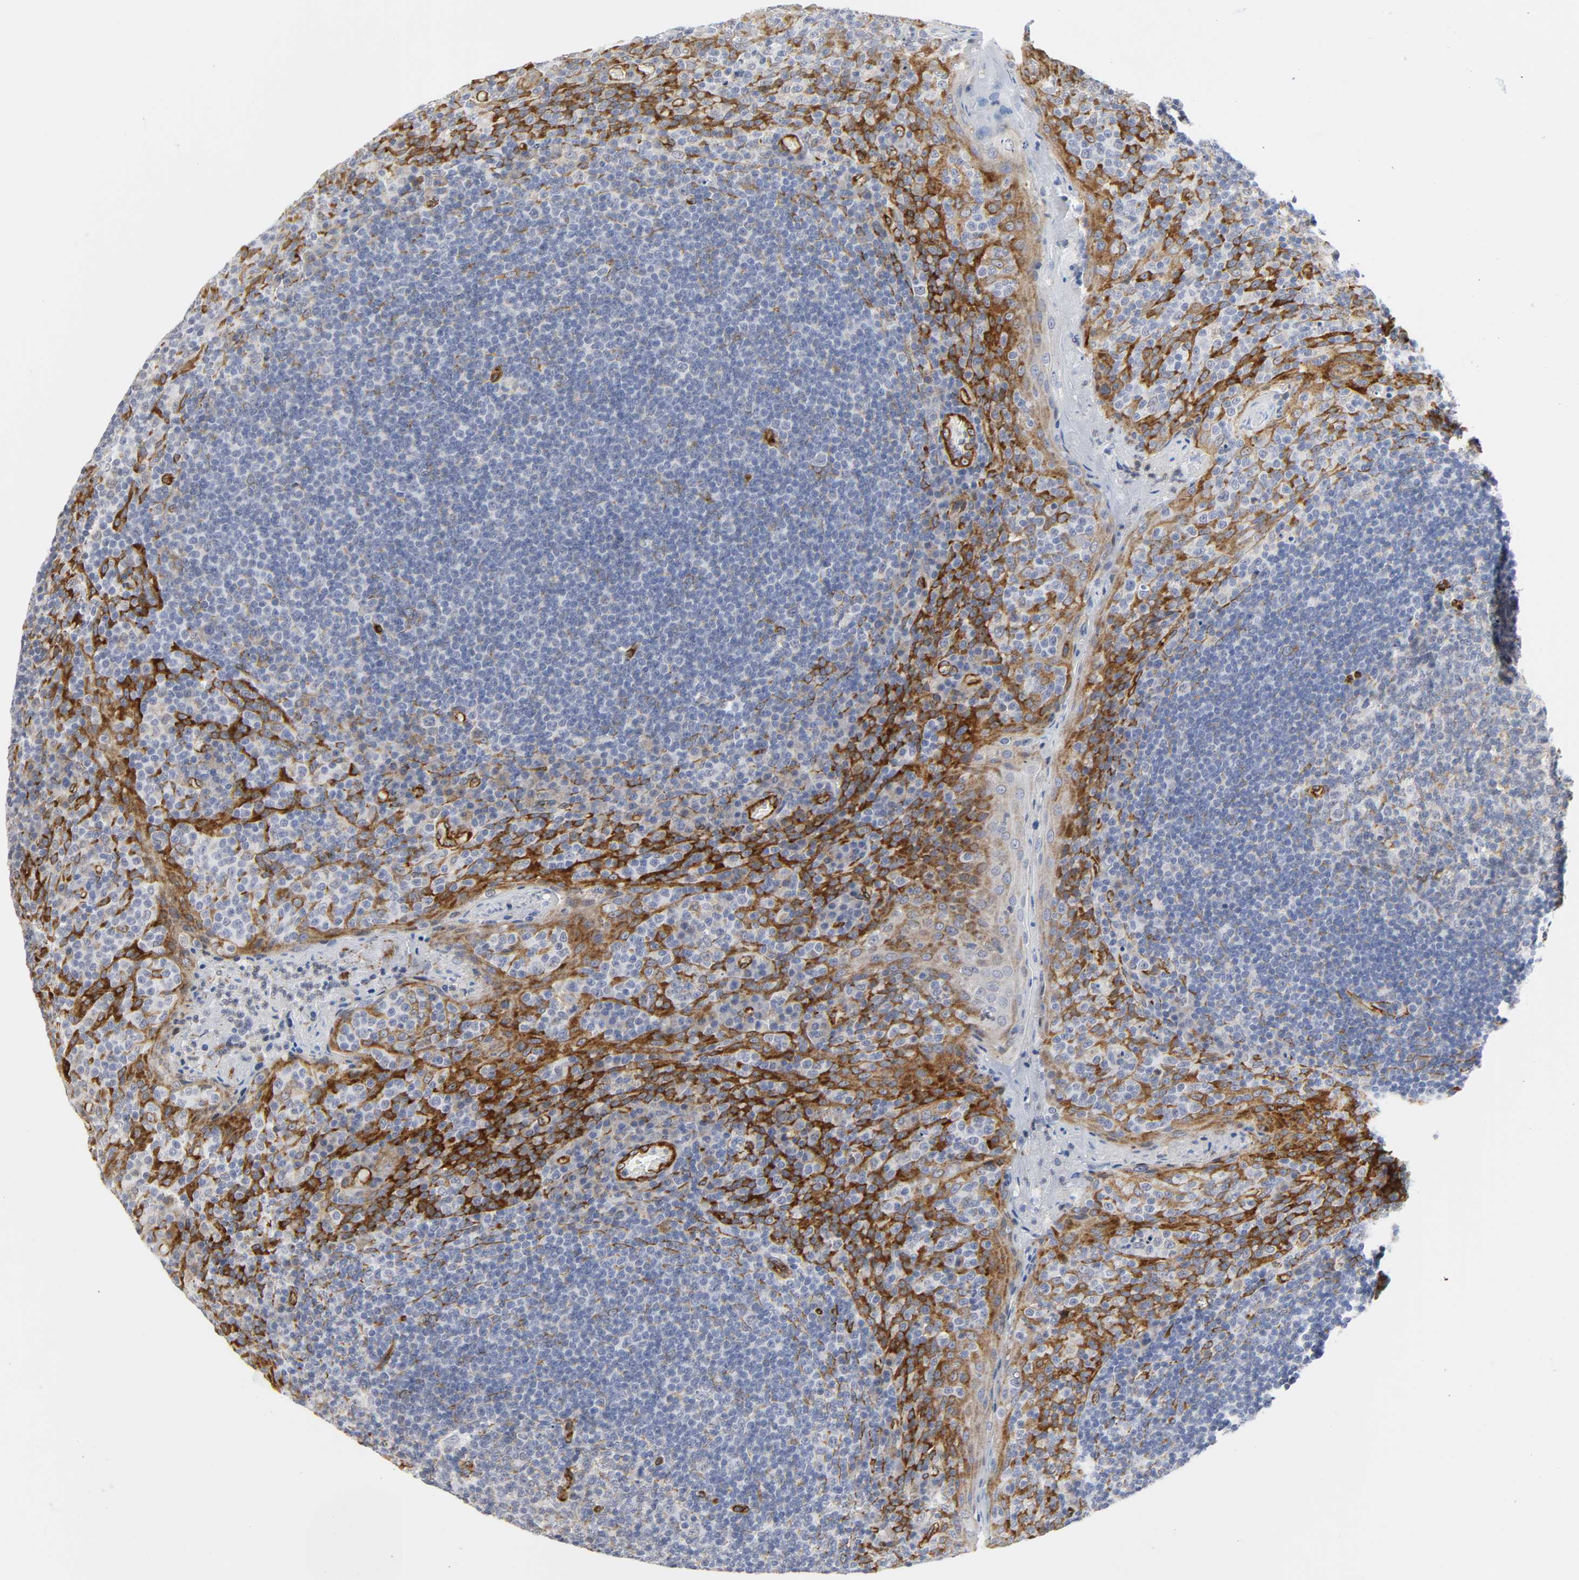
{"staining": {"intensity": "negative", "quantity": "none", "location": "none"}, "tissue": "tonsil", "cell_type": "Germinal center cells", "image_type": "normal", "snomed": [{"axis": "morphology", "description": "Normal tissue, NOS"}, {"axis": "topography", "description": "Tonsil"}], "caption": "Protein analysis of normal tonsil shows no significant positivity in germinal center cells.", "gene": "DOCK1", "patient": {"sex": "male", "age": 17}}